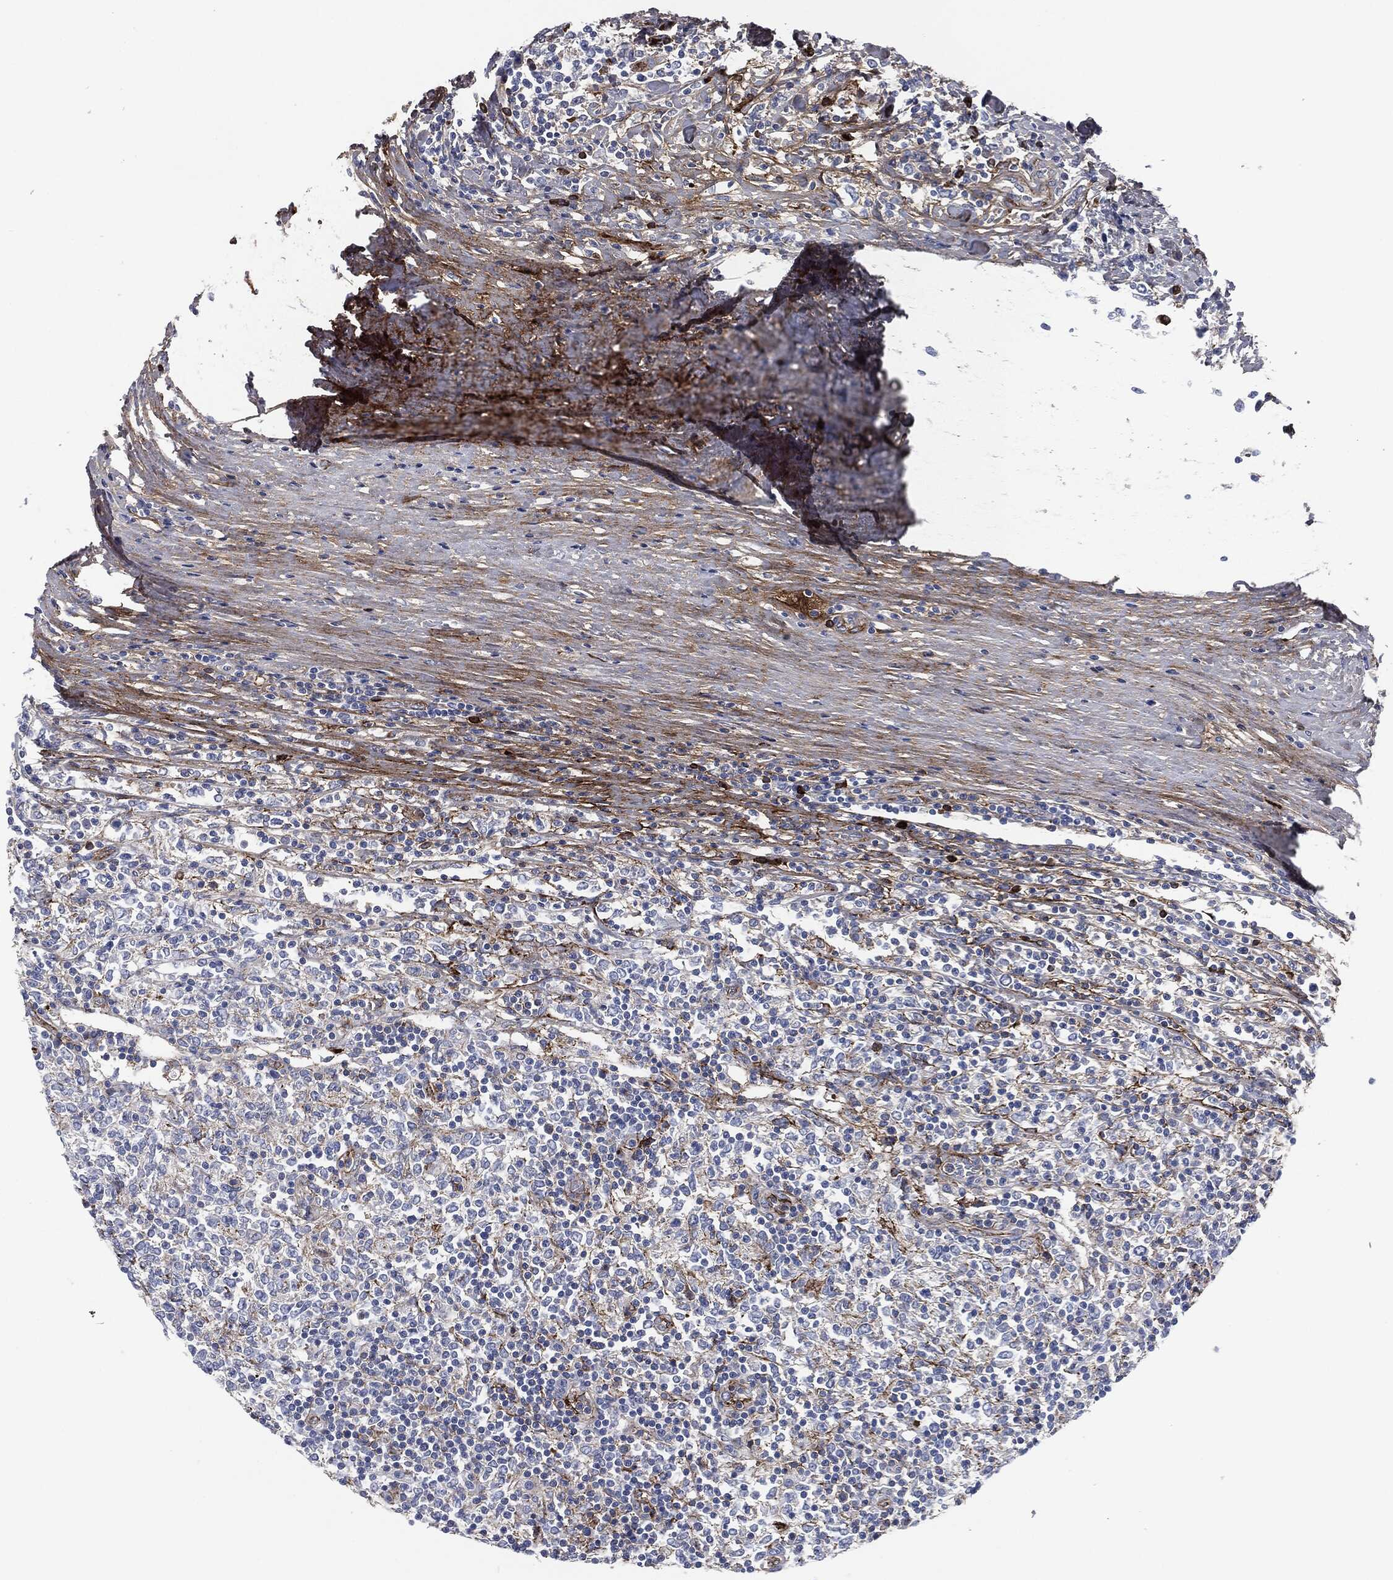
{"staining": {"intensity": "negative", "quantity": "none", "location": "none"}, "tissue": "lymphoma", "cell_type": "Tumor cells", "image_type": "cancer", "snomed": [{"axis": "morphology", "description": "Malignant lymphoma, non-Hodgkin's type, High grade"}, {"axis": "topography", "description": "Lymph node"}], "caption": "Lymphoma was stained to show a protein in brown. There is no significant expression in tumor cells. The staining is performed using DAB (3,3'-diaminobenzidine) brown chromogen with nuclei counter-stained in using hematoxylin.", "gene": "APOB", "patient": {"sex": "female", "age": 84}}